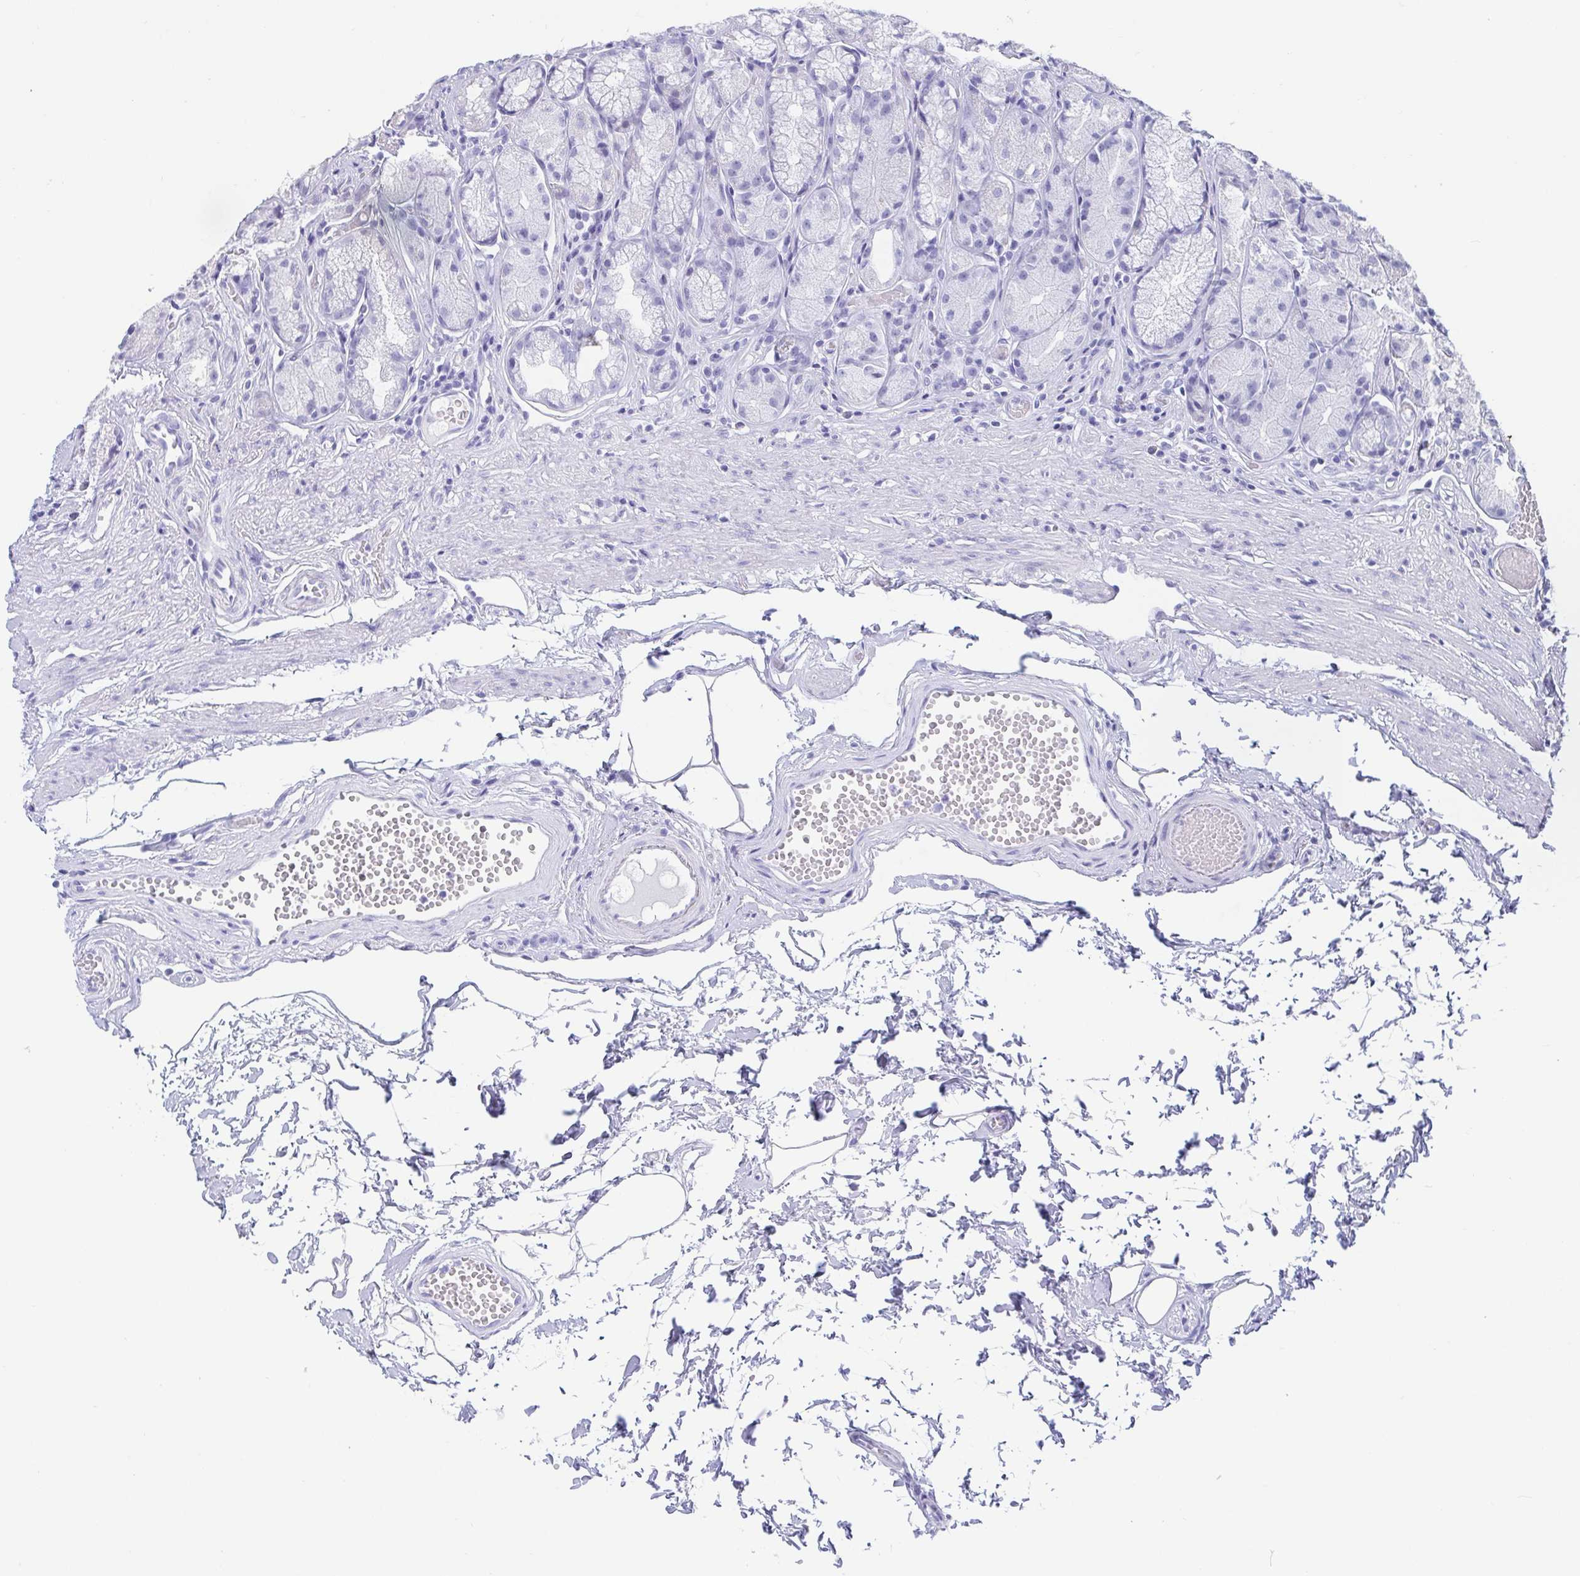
{"staining": {"intensity": "negative", "quantity": "none", "location": "none"}, "tissue": "stomach", "cell_type": "Glandular cells", "image_type": "normal", "snomed": [{"axis": "morphology", "description": "Normal tissue, NOS"}, {"axis": "topography", "description": "Stomach"}], "caption": "This is a photomicrograph of immunohistochemistry staining of unremarkable stomach, which shows no expression in glandular cells.", "gene": "IDH1", "patient": {"sex": "male", "age": 70}}